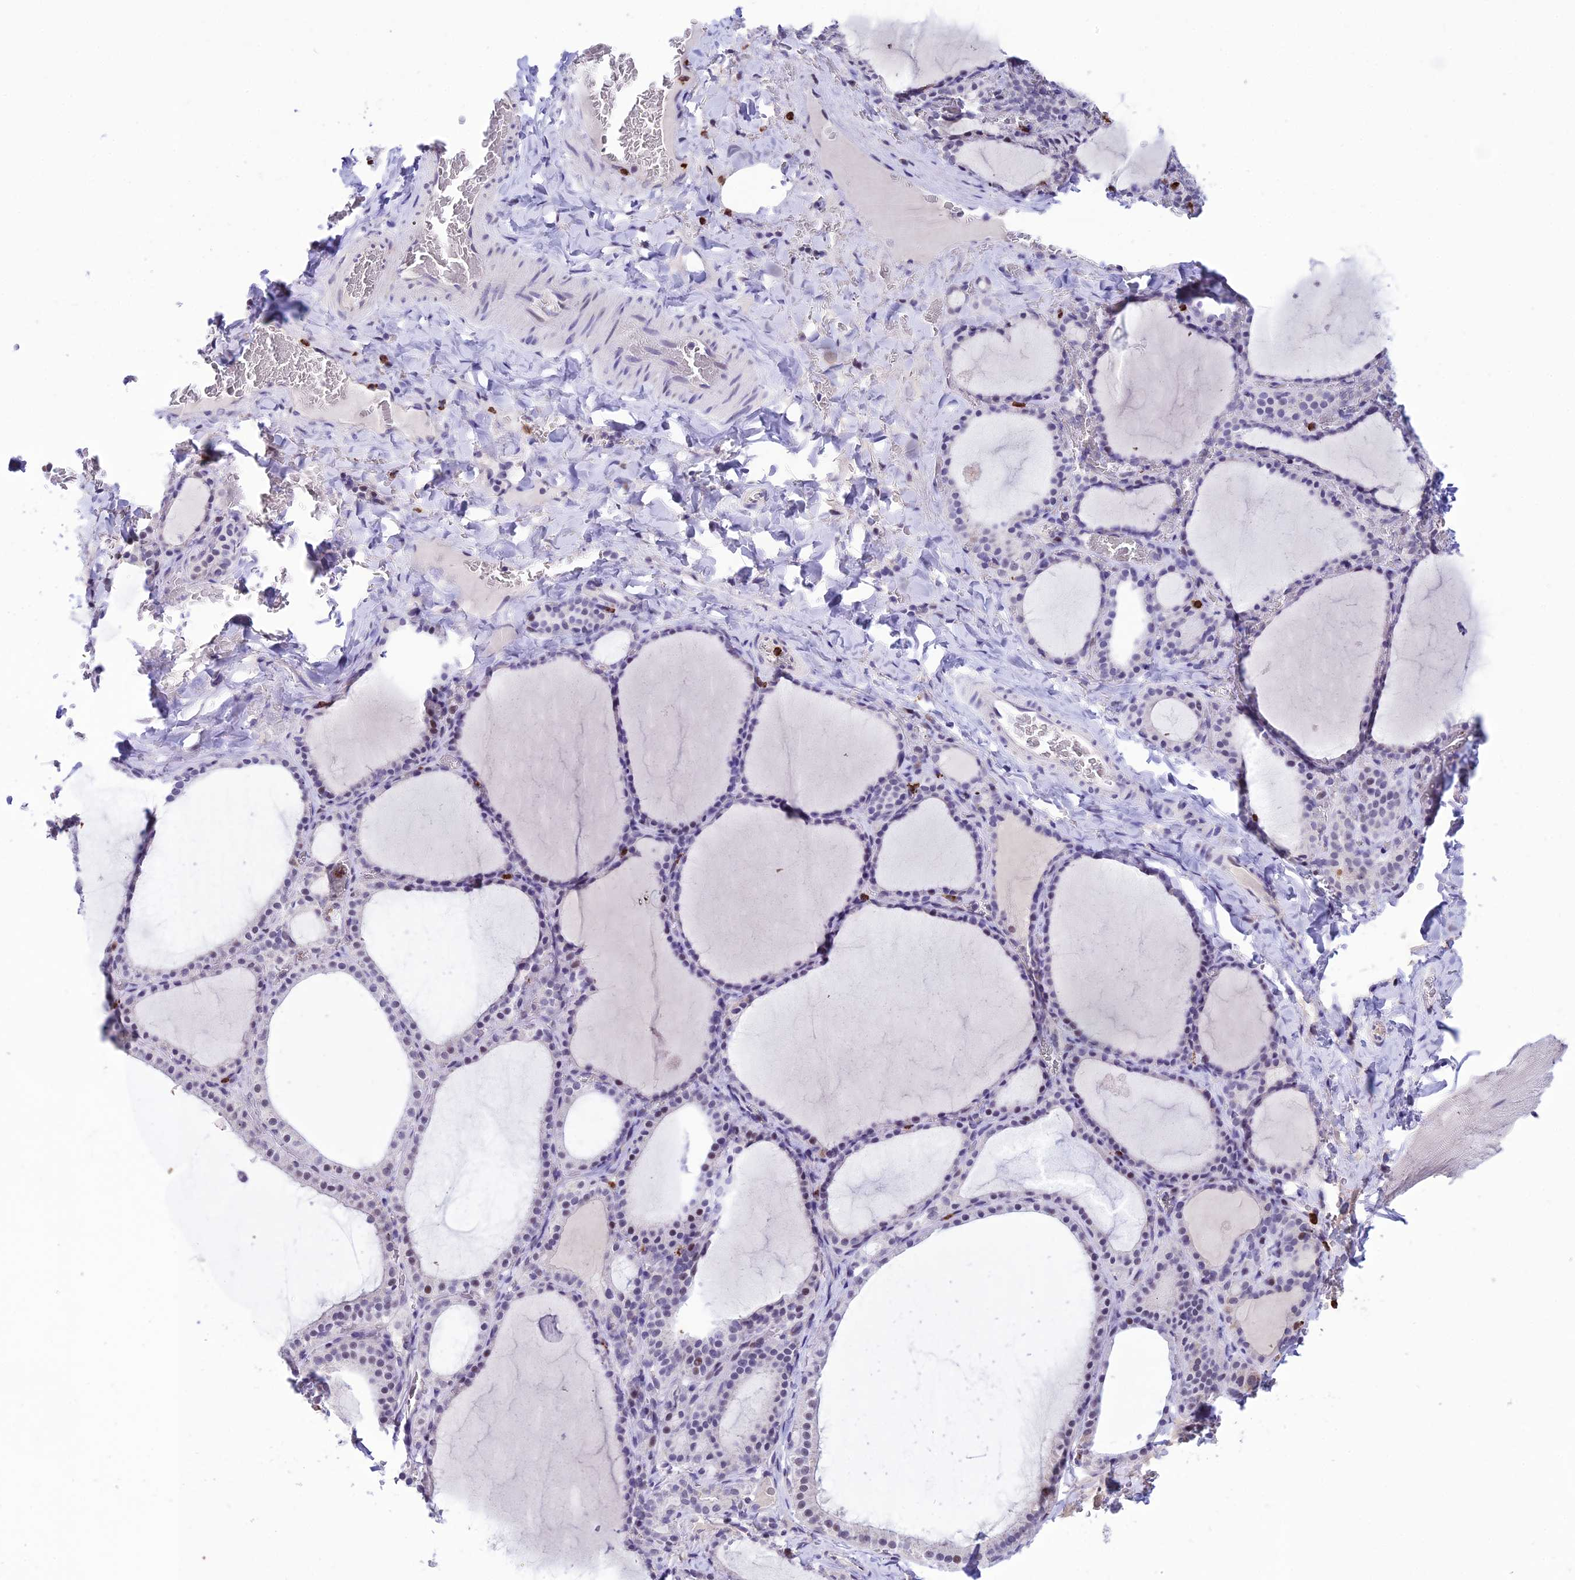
{"staining": {"intensity": "moderate", "quantity": "<25%", "location": "nuclear"}, "tissue": "thyroid gland", "cell_type": "Glandular cells", "image_type": "normal", "snomed": [{"axis": "morphology", "description": "Normal tissue, NOS"}, {"axis": "topography", "description": "Thyroid gland"}], "caption": "Immunohistochemistry of unremarkable thyroid gland shows low levels of moderate nuclear positivity in approximately <25% of glandular cells.", "gene": "MFSD2B", "patient": {"sex": "female", "age": 39}}